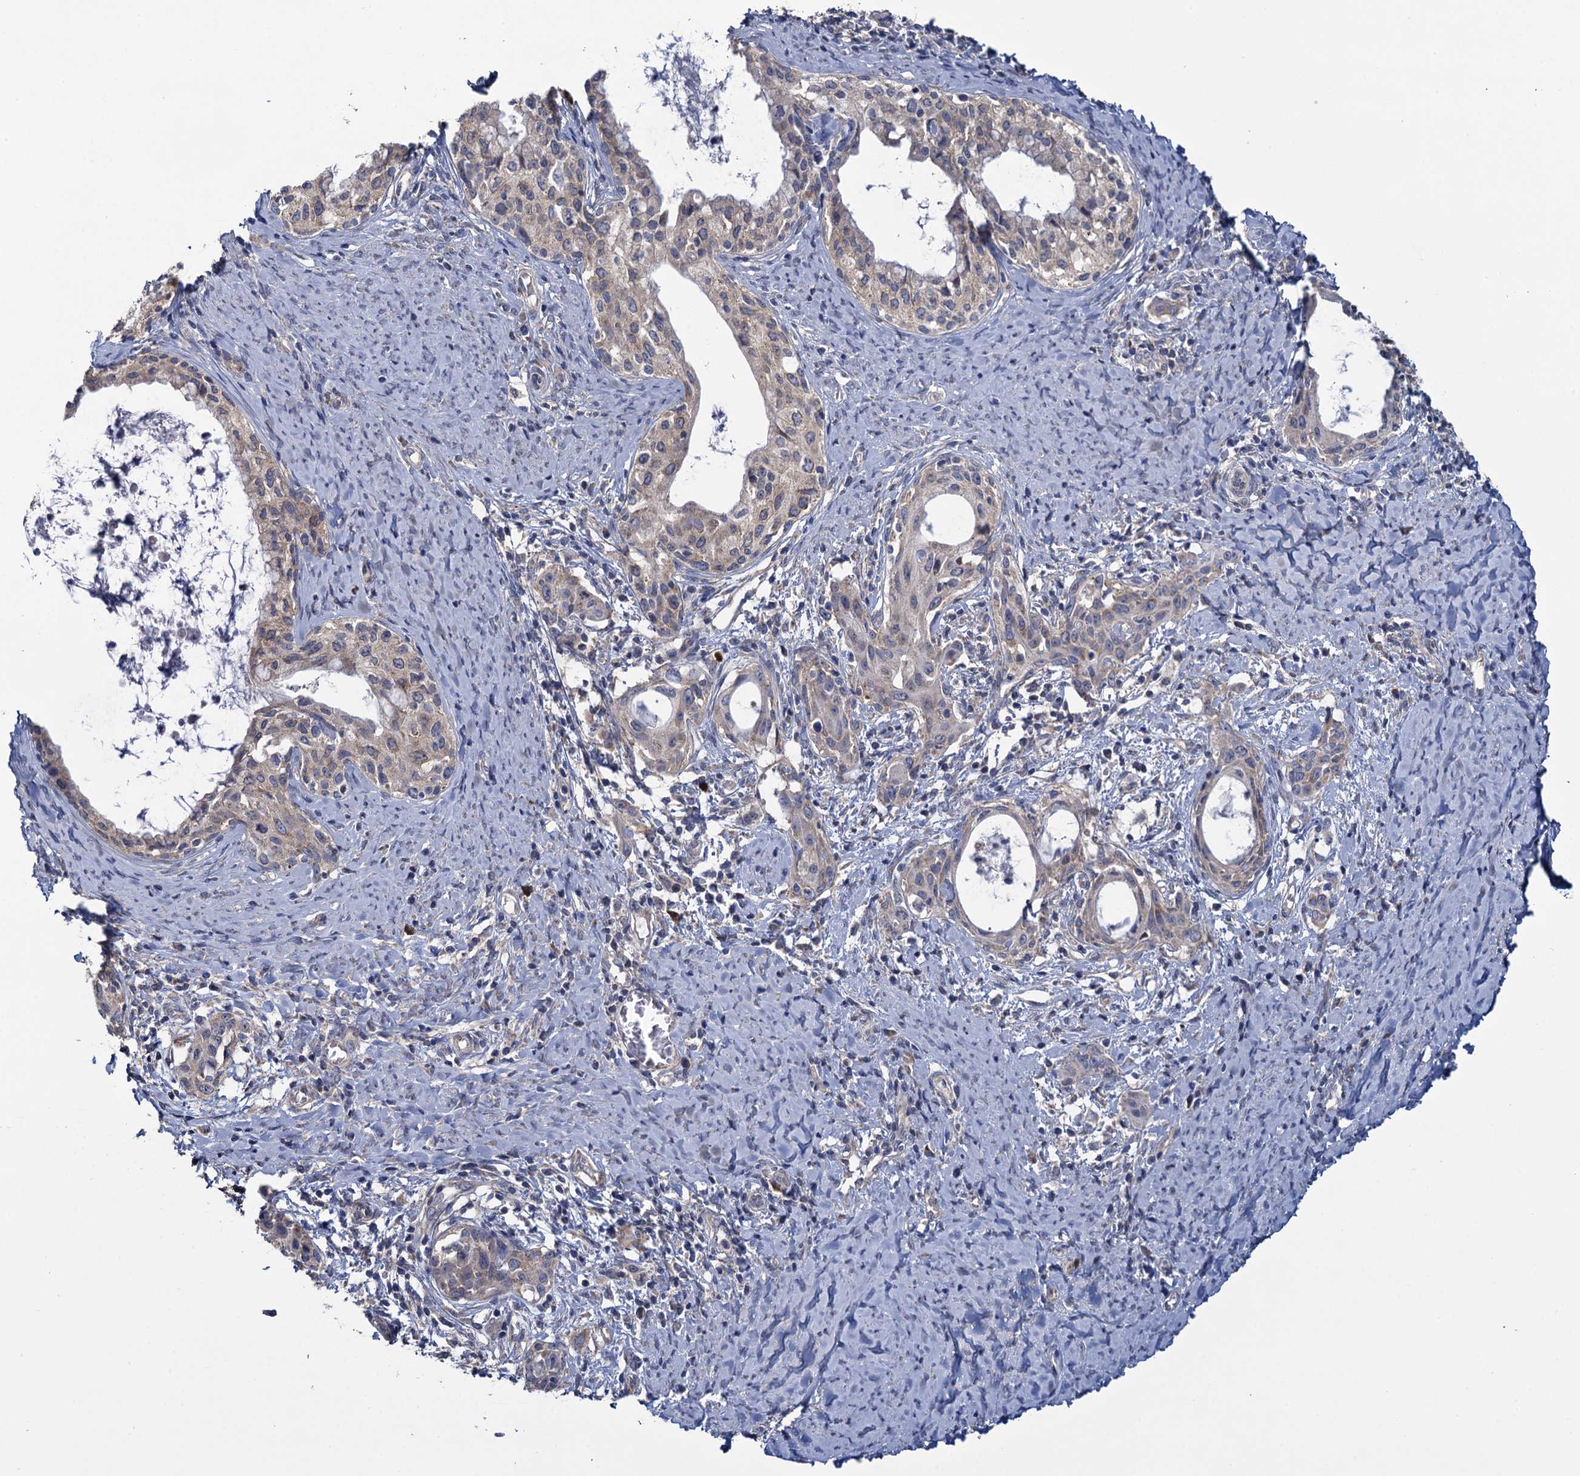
{"staining": {"intensity": "weak", "quantity": ">75%", "location": "cytoplasmic/membranous"}, "tissue": "cervical cancer", "cell_type": "Tumor cells", "image_type": "cancer", "snomed": [{"axis": "morphology", "description": "Squamous cell carcinoma, NOS"}, {"axis": "morphology", "description": "Adenocarcinoma, NOS"}, {"axis": "topography", "description": "Cervix"}], "caption": "This image displays cervical cancer stained with immunohistochemistry to label a protein in brown. The cytoplasmic/membranous of tumor cells show weak positivity for the protein. Nuclei are counter-stained blue.", "gene": "GSTM2", "patient": {"sex": "female", "age": 52}}